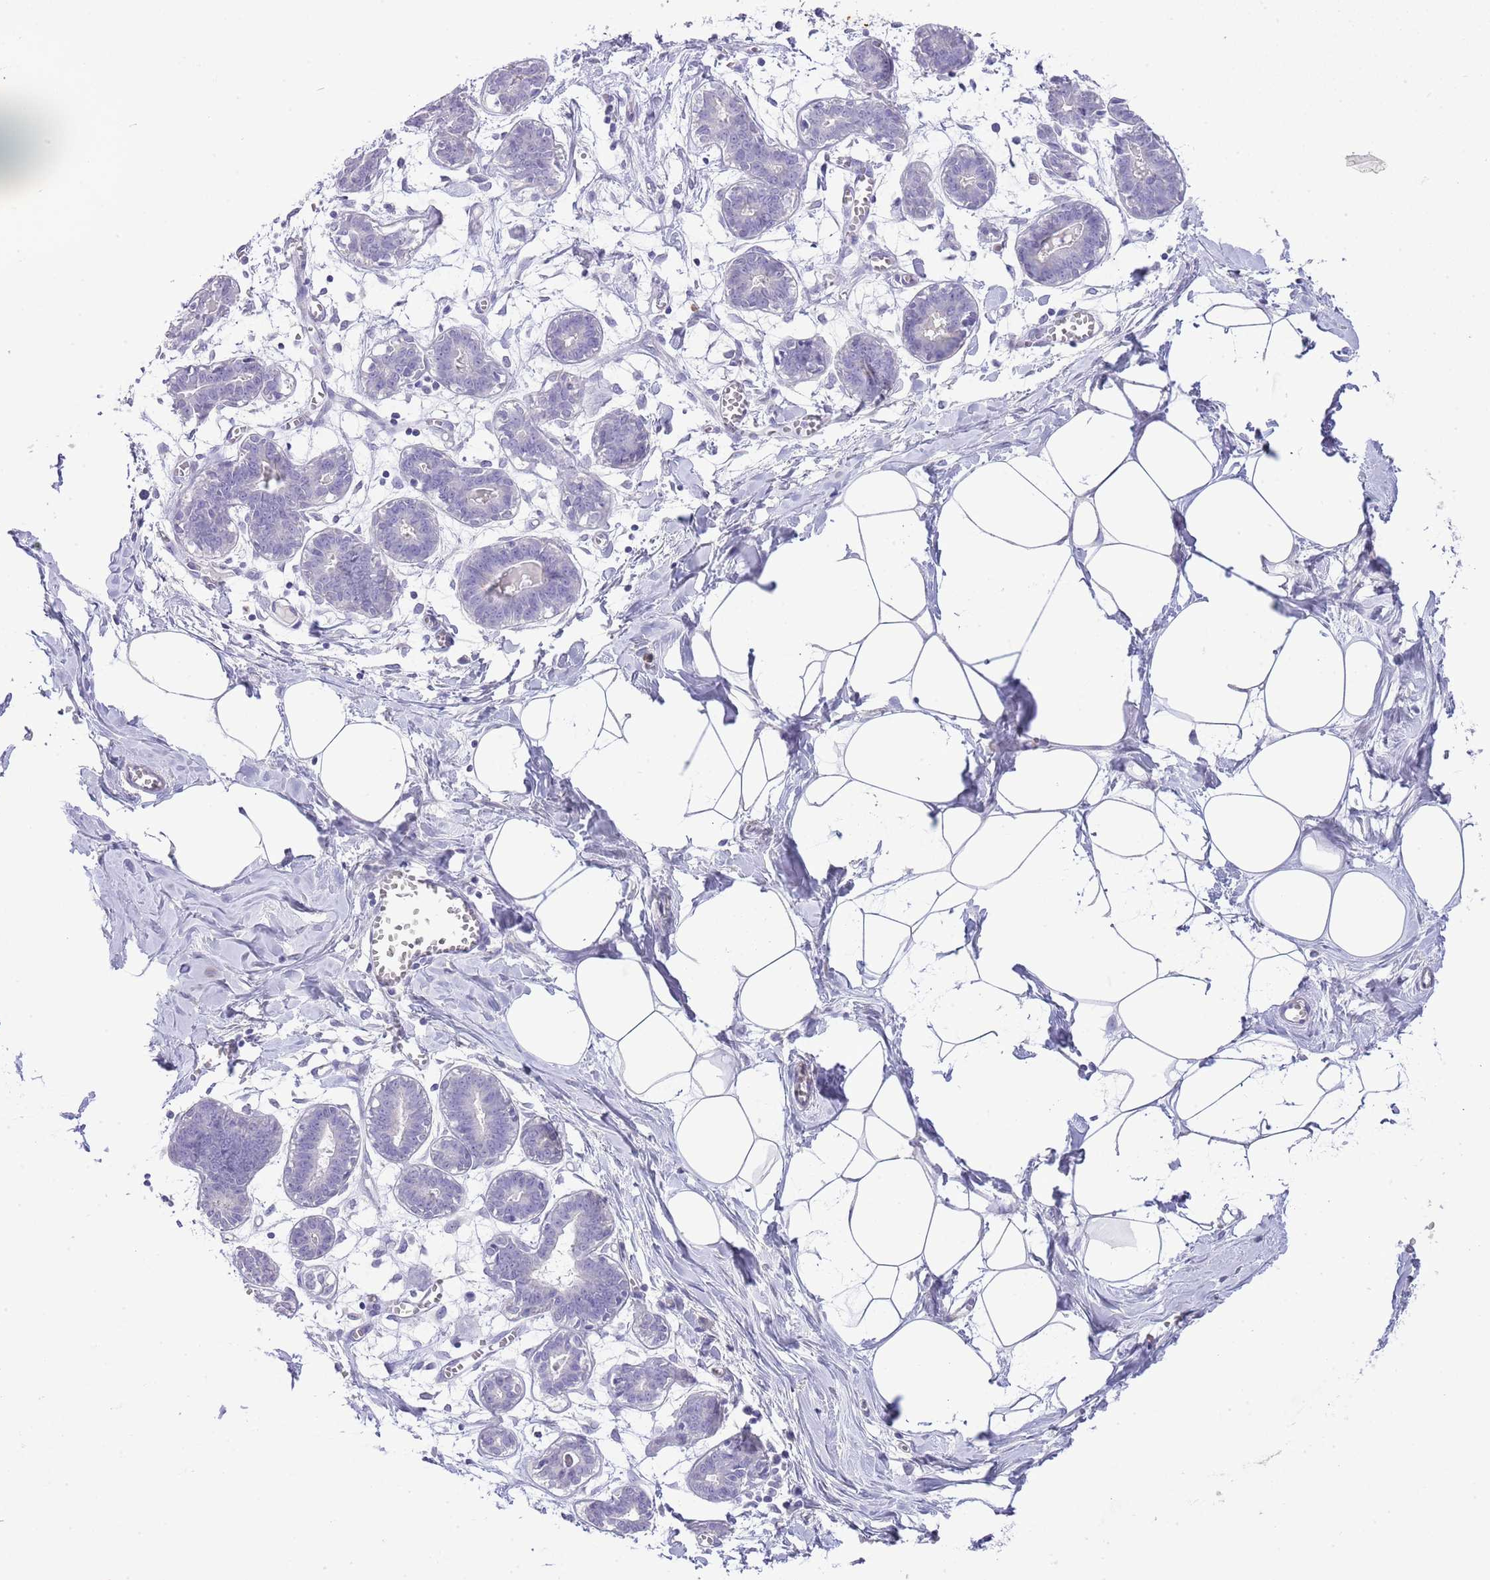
{"staining": {"intensity": "negative", "quantity": "none", "location": "none"}, "tissue": "breast", "cell_type": "Adipocytes", "image_type": "normal", "snomed": [{"axis": "morphology", "description": "Normal tissue, NOS"}, {"axis": "topography", "description": "Breast"}], "caption": "The immunohistochemistry micrograph has no significant positivity in adipocytes of breast.", "gene": "OR2Z1", "patient": {"sex": "female", "age": 27}}